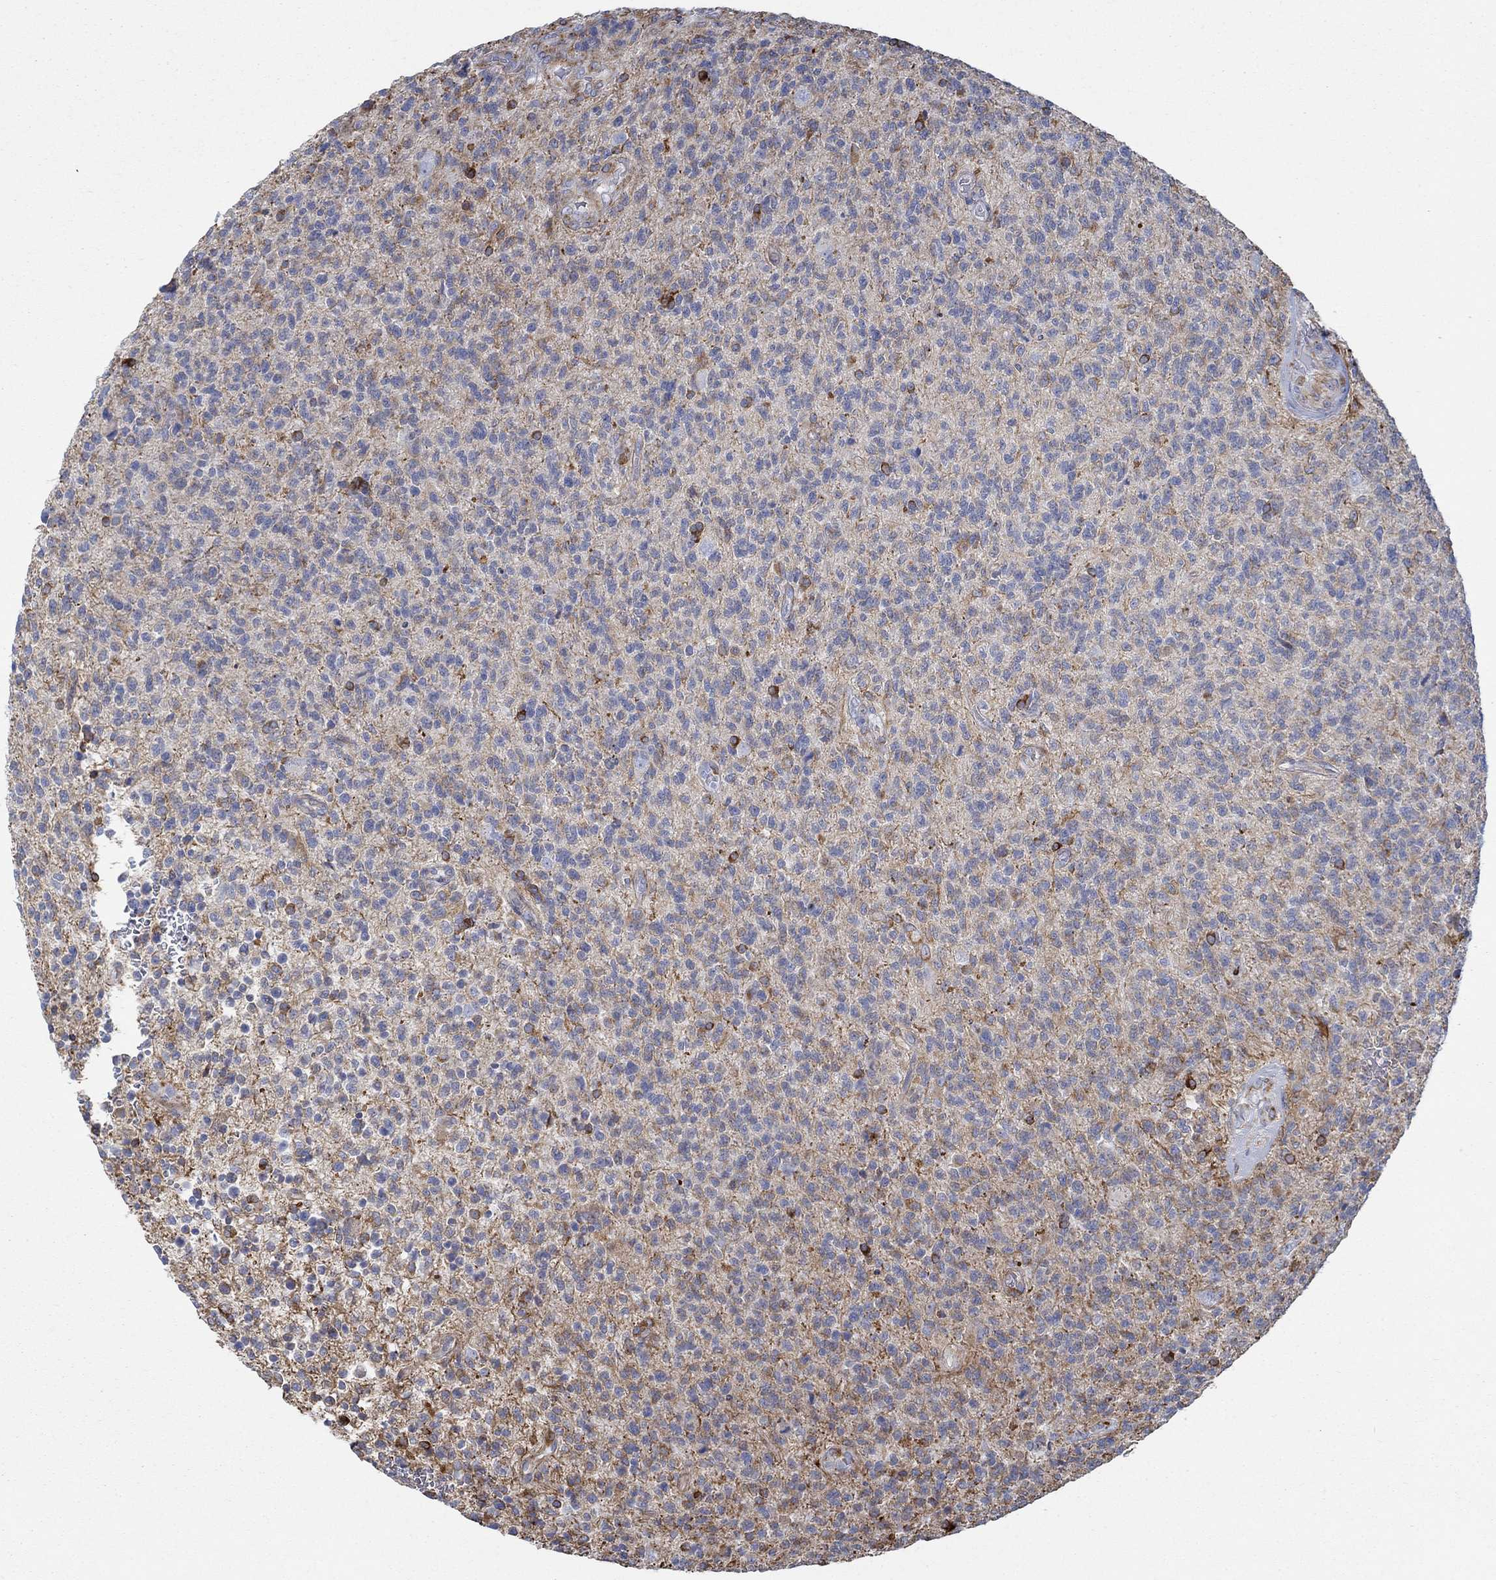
{"staining": {"intensity": "strong", "quantity": "<25%", "location": "cytoplasmic/membranous"}, "tissue": "glioma", "cell_type": "Tumor cells", "image_type": "cancer", "snomed": [{"axis": "morphology", "description": "Glioma, malignant, High grade"}, {"axis": "topography", "description": "Brain"}], "caption": "Immunohistochemistry (DAB) staining of glioma displays strong cytoplasmic/membranous protein positivity in approximately <25% of tumor cells.", "gene": "STC2", "patient": {"sex": "male", "age": 56}}